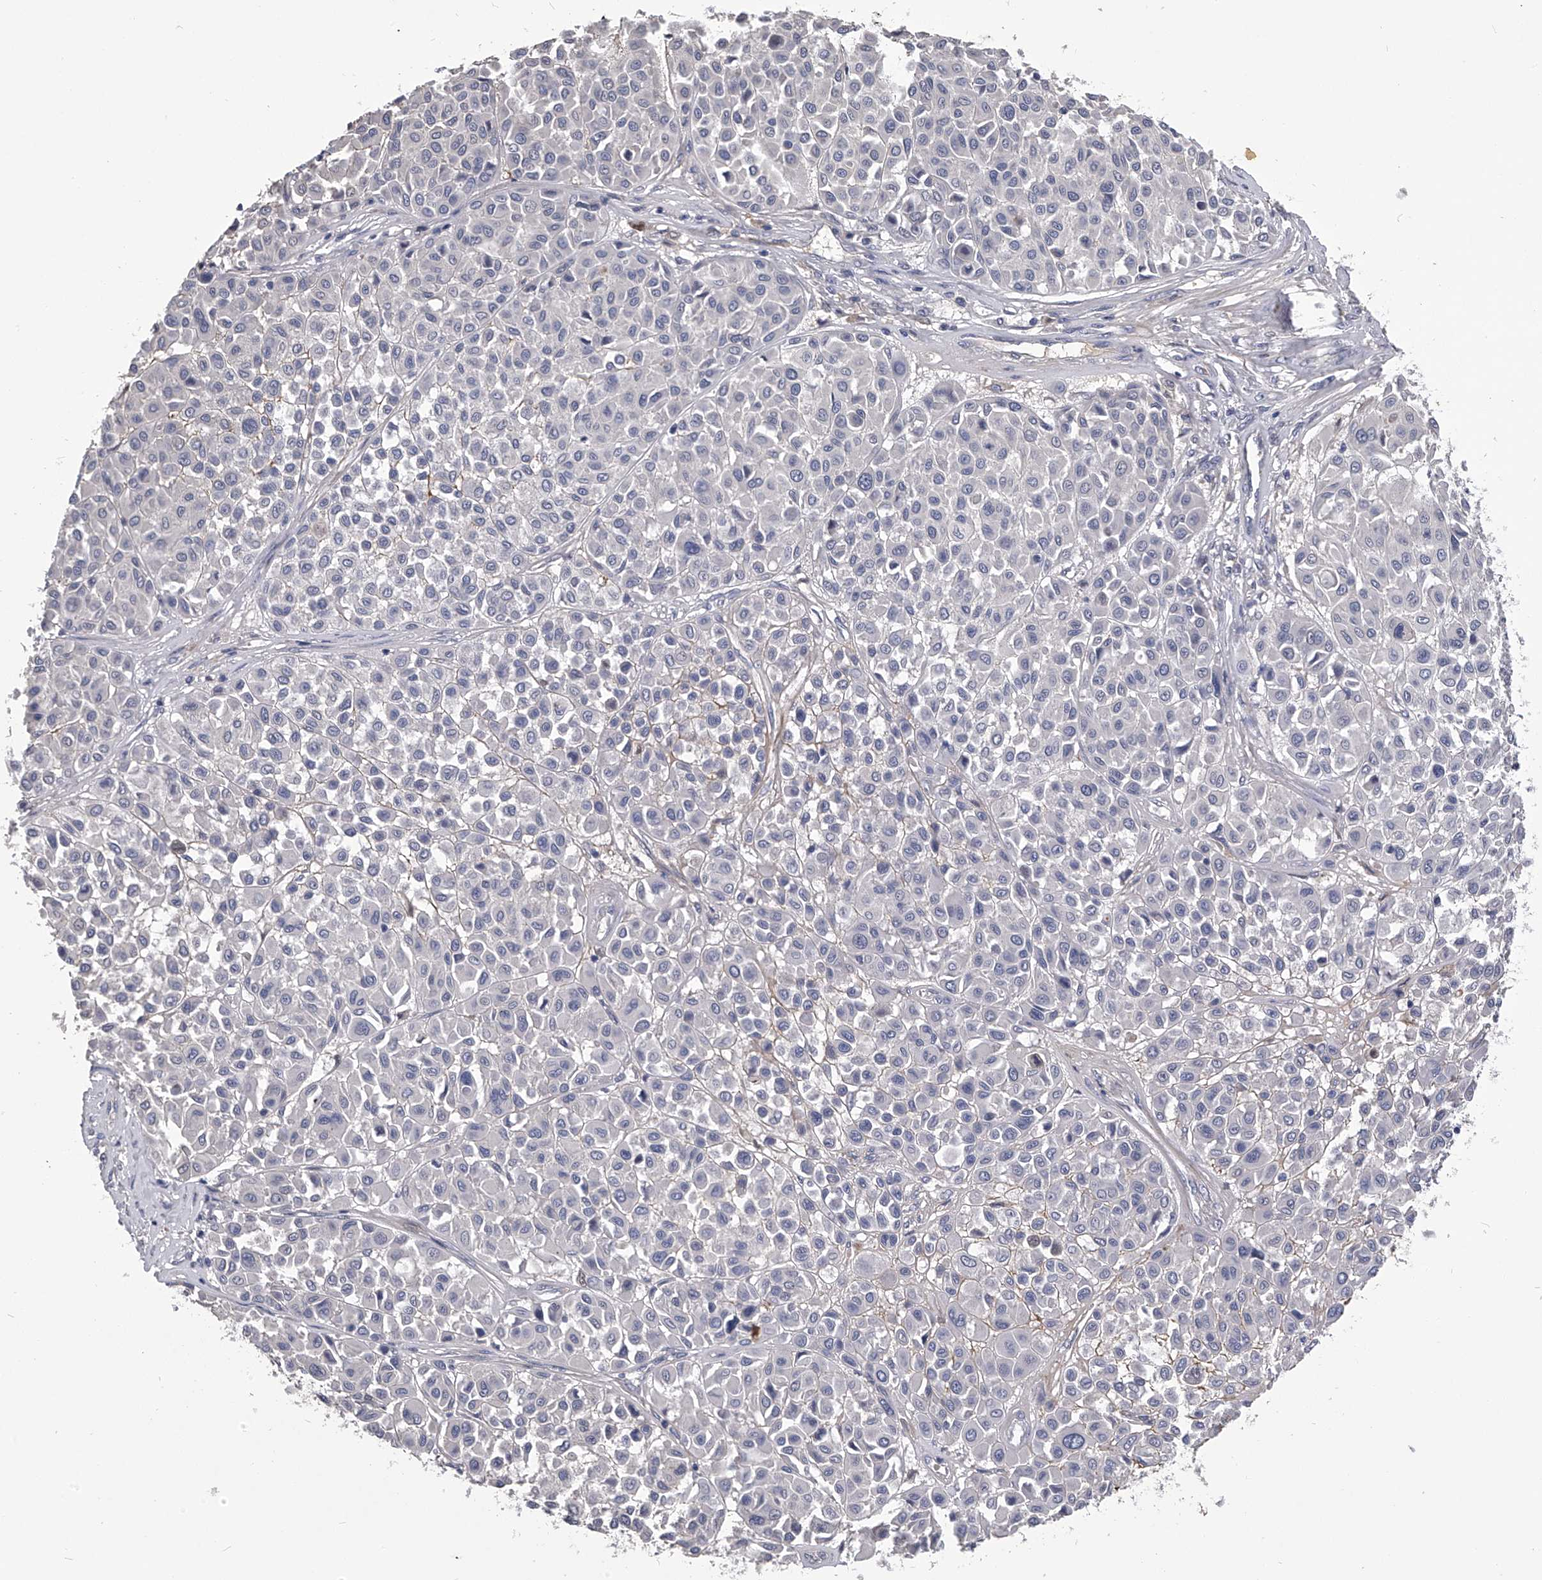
{"staining": {"intensity": "negative", "quantity": "none", "location": "none"}, "tissue": "melanoma", "cell_type": "Tumor cells", "image_type": "cancer", "snomed": [{"axis": "morphology", "description": "Malignant melanoma, Metastatic site"}, {"axis": "topography", "description": "Soft tissue"}], "caption": "The photomicrograph exhibits no staining of tumor cells in melanoma.", "gene": "MDN1", "patient": {"sex": "male", "age": 41}}